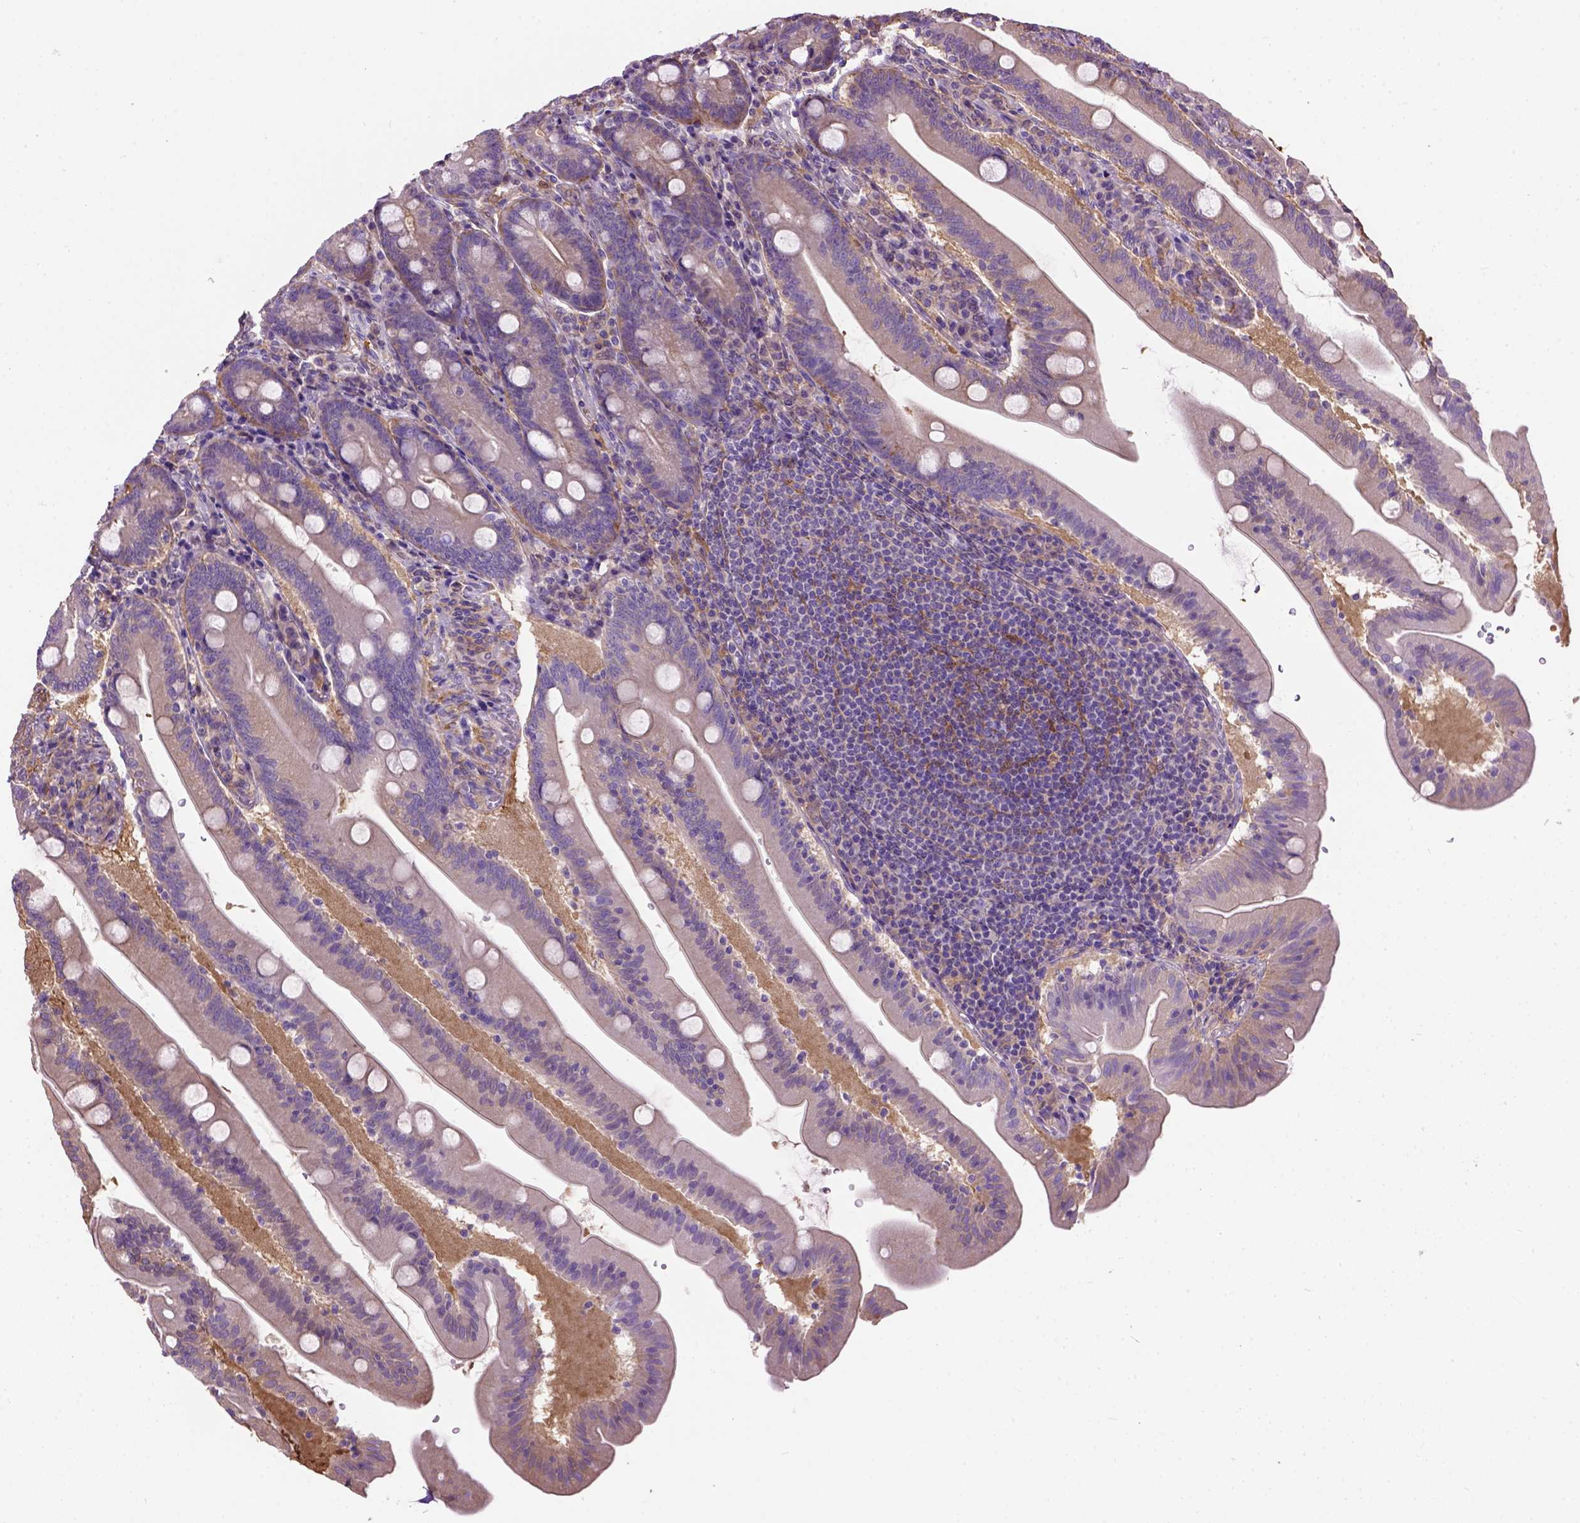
{"staining": {"intensity": "negative", "quantity": "none", "location": "none"}, "tissue": "small intestine", "cell_type": "Glandular cells", "image_type": "normal", "snomed": [{"axis": "morphology", "description": "Normal tissue, NOS"}, {"axis": "topography", "description": "Small intestine"}], "caption": "Image shows no protein expression in glandular cells of benign small intestine.", "gene": "SEMA4F", "patient": {"sex": "male", "age": 37}}